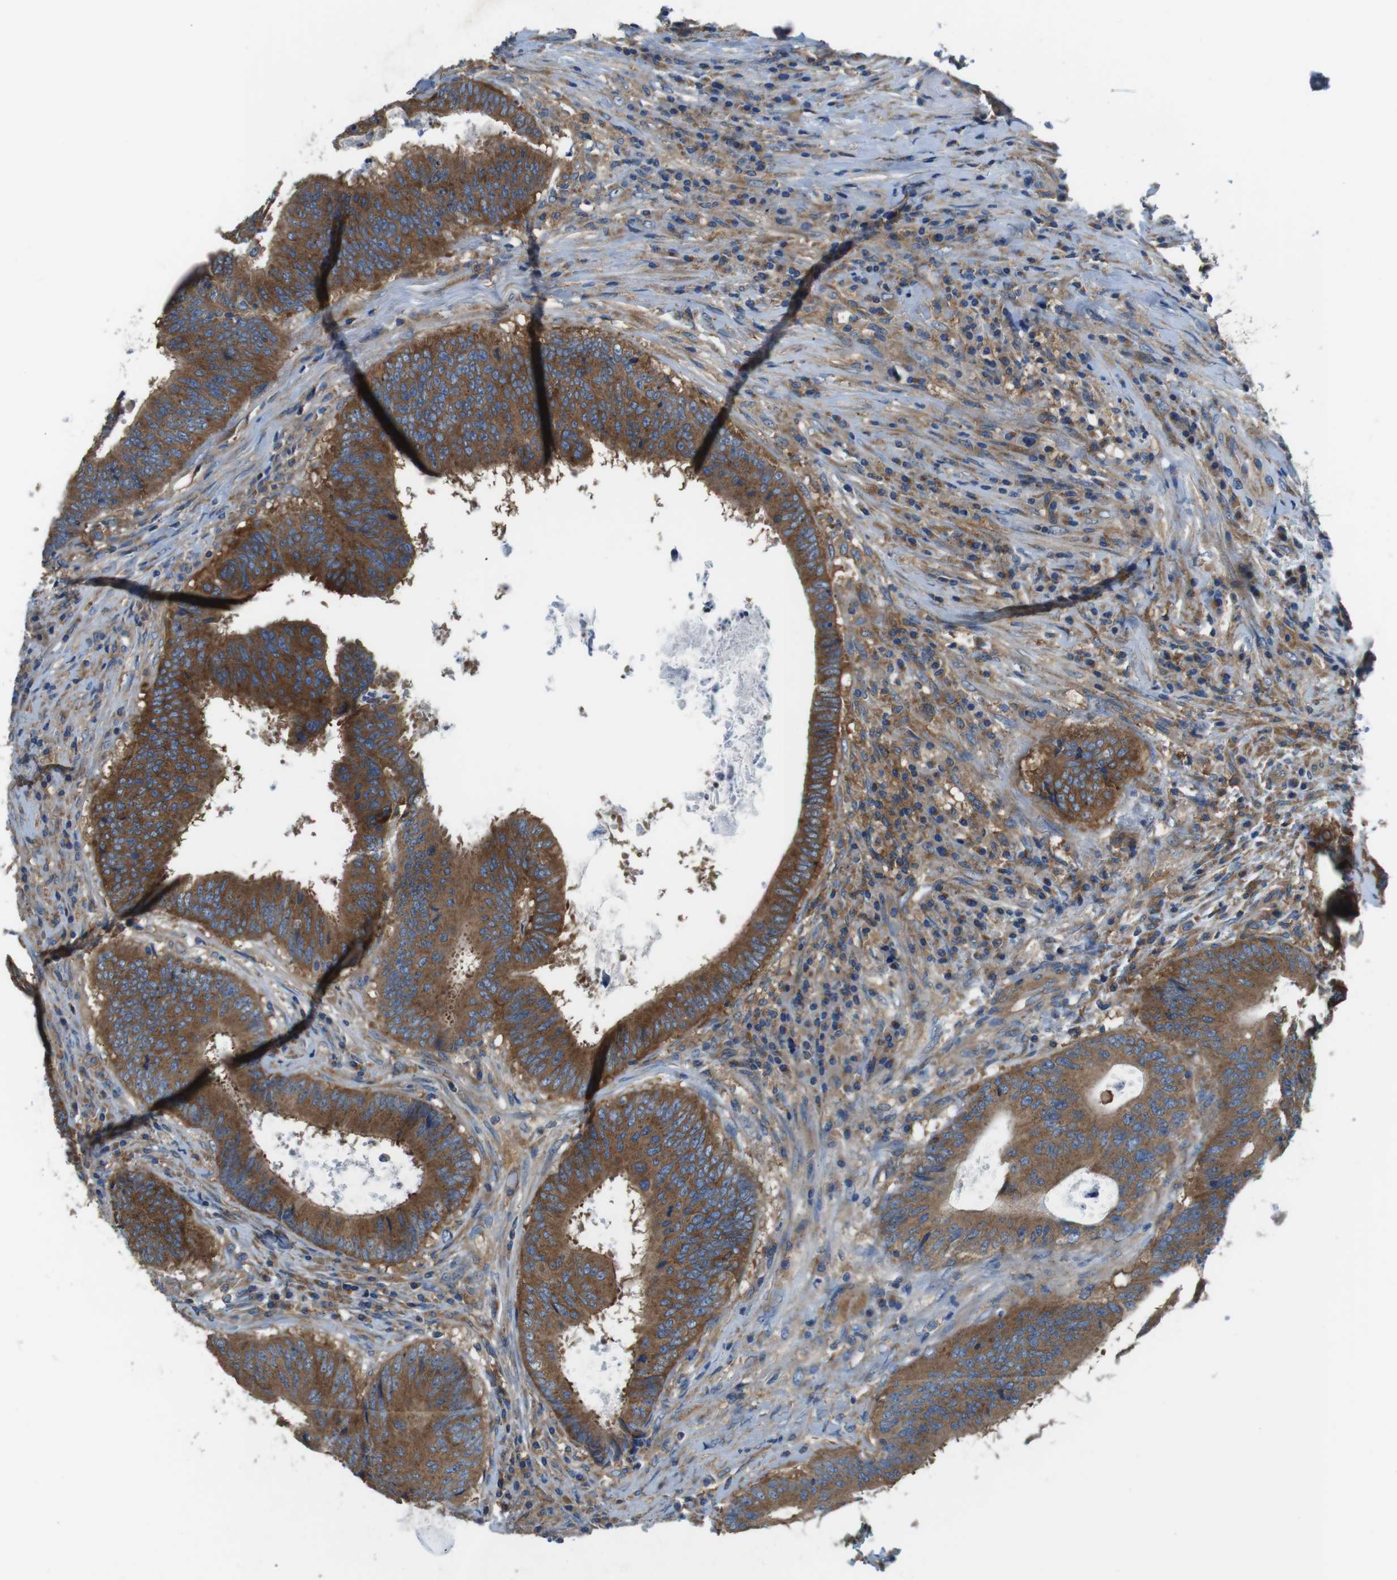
{"staining": {"intensity": "moderate", "quantity": ">75%", "location": "cytoplasmic/membranous"}, "tissue": "colorectal cancer", "cell_type": "Tumor cells", "image_type": "cancer", "snomed": [{"axis": "morphology", "description": "Adenocarcinoma, NOS"}, {"axis": "topography", "description": "Rectum"}], "caption": "Immunohistochemistry photomicrograph of neoplastic tissue: human colorectal cancer (adenocarcinoma) stained using IHC demonstrates medium levels of moderate protein expression localized specifically in the cytoplasmic/membranous of tumor cells, appearing as a cytoplasmic/membranous brown color.", "gene": "DENND4C", "patient": {"sex": "male", "age": 72}}